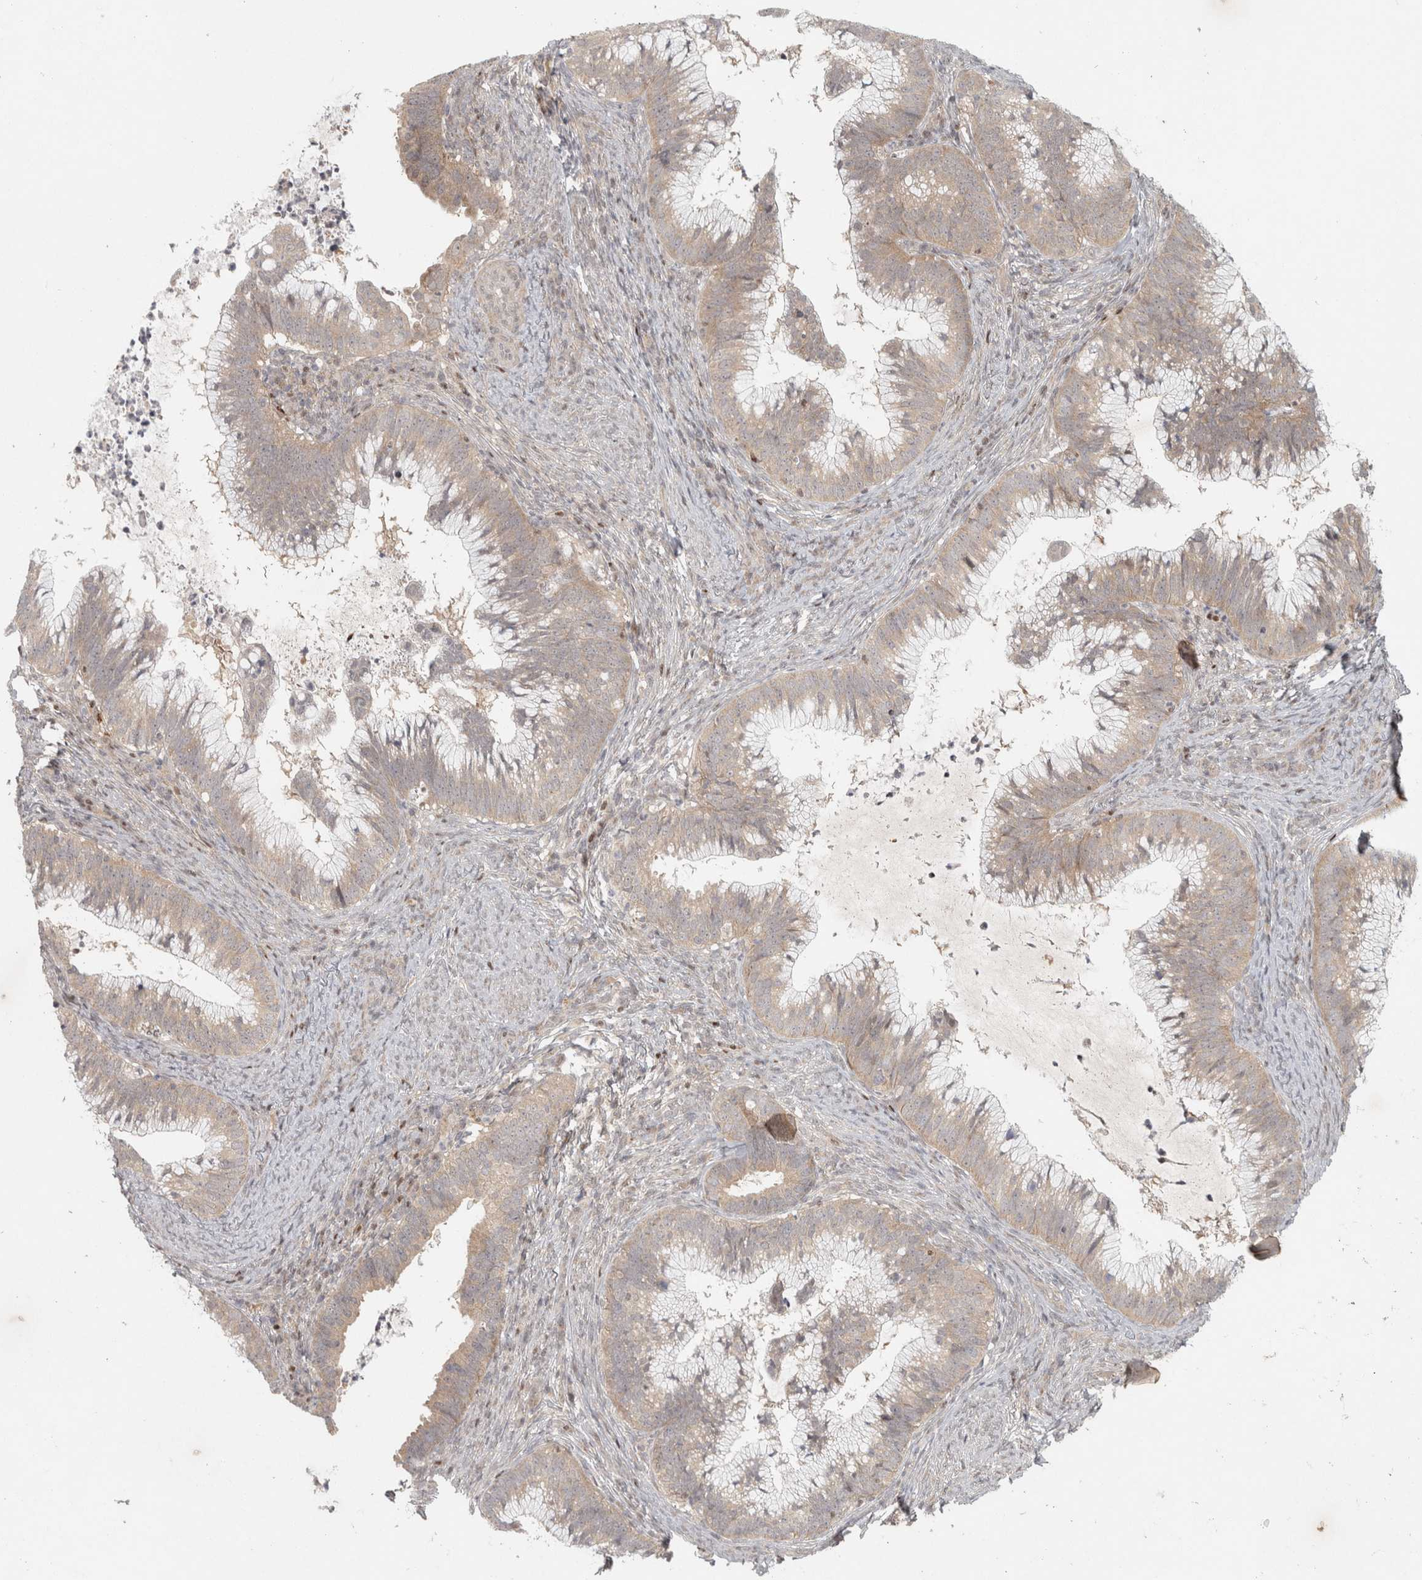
{"staining": {"intensity": "weak", "quantity": ">75%", "location": "cytoplasmic/membranous"}, "tissue": "cervical cancer", "cell_type": "Tumor cells", "image_type": "cancer", "snomed": [{"axis": "morphology", "description": "Adenocarcinoma, NOS"}, {"axis": "topography", "description": "Cervix"}], "caption": "Weak cytoplasmic/membranous protein staining is identified in about >75% of tumor cells in adenocarcinoma (cervical). Immunohistochemistry (ihc) stains the protein of interest in brown and the nuclei are stained blue.", "gene": "KDM8", "patient": {"sex": "female", "age": 36}}